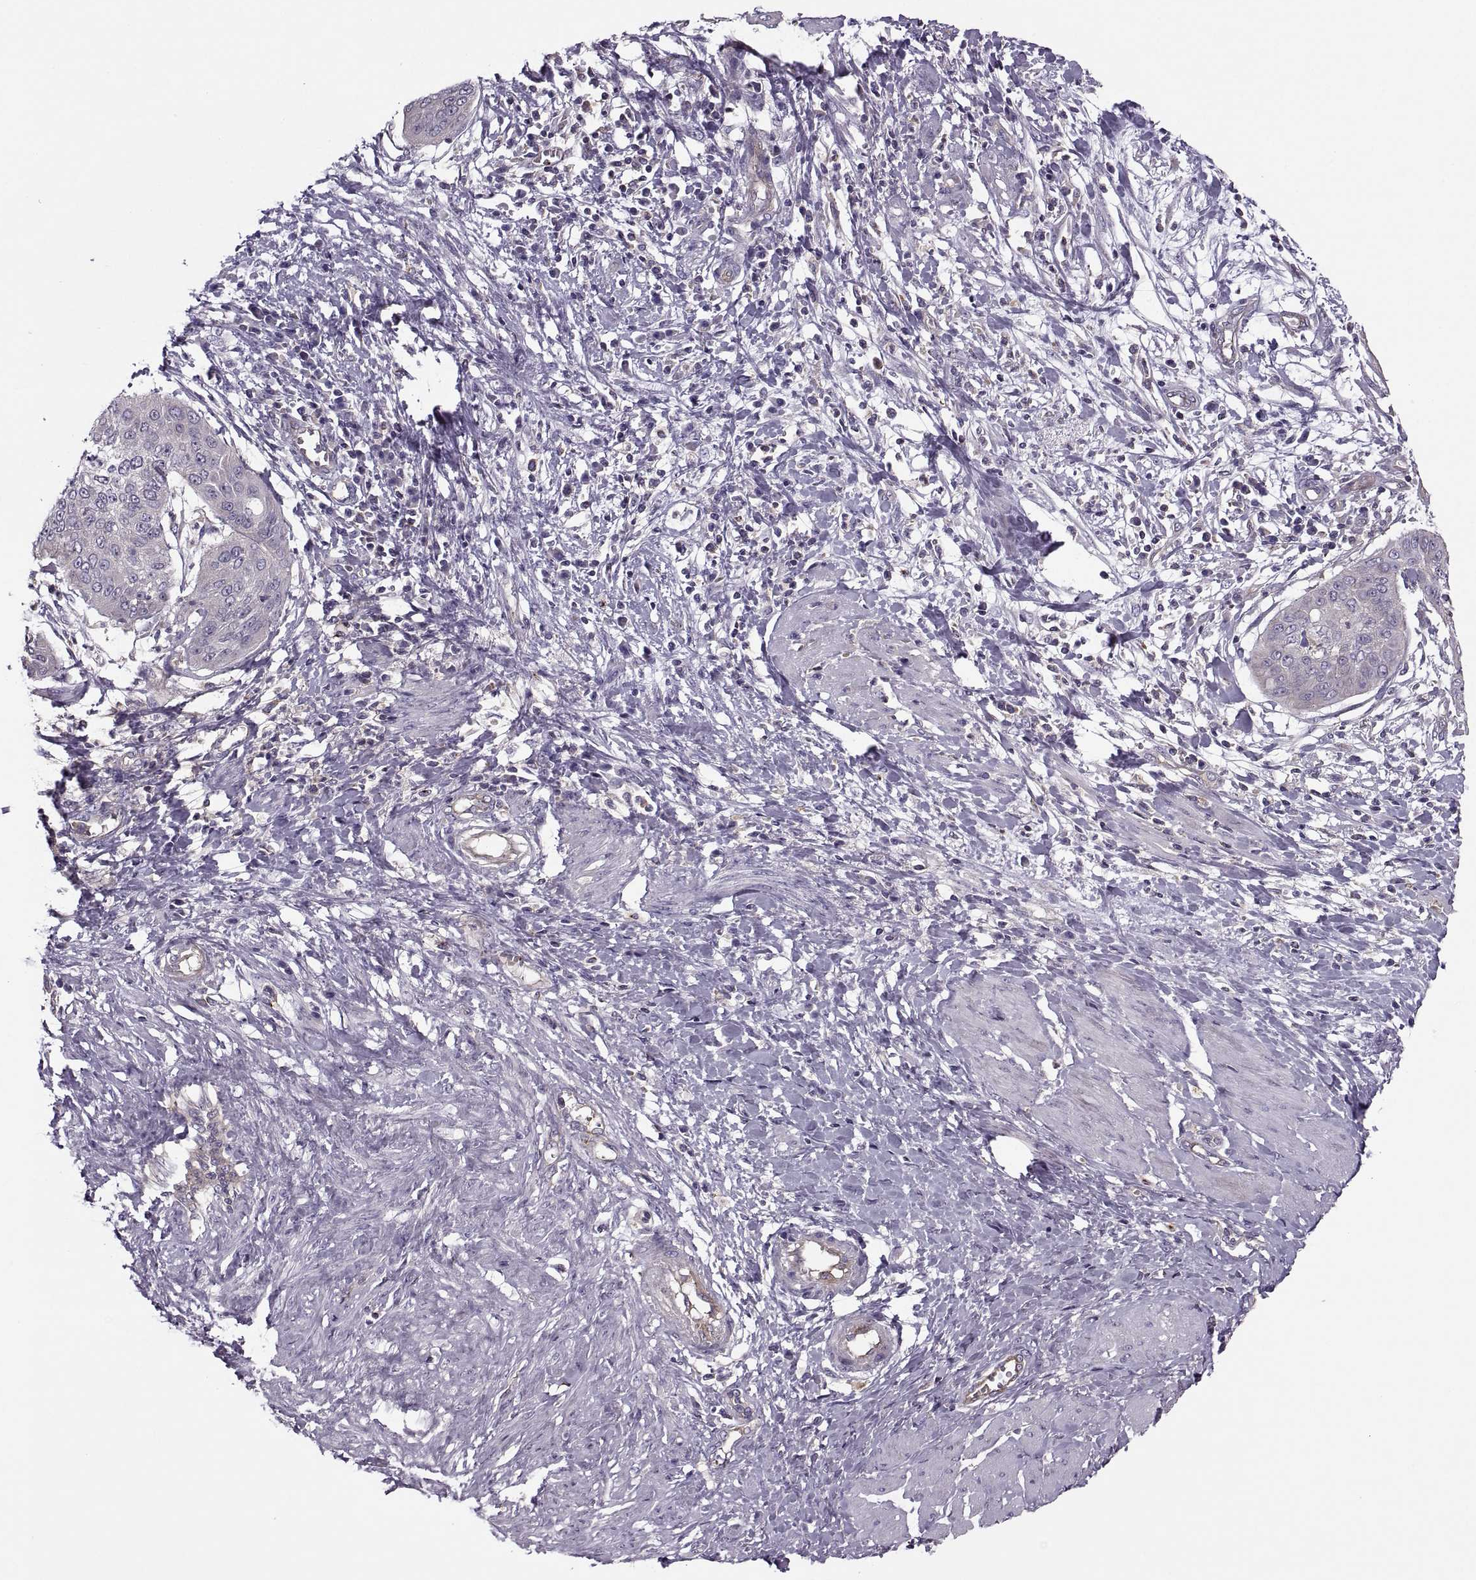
{"staining": {"intensity": "negative", "quantity": "none", "location": "none"}, "tissue": "cervical cancer", "cell_type": "Tumor cells", "image_type": "cancer", "snomed": [{"axis": "morphology", "description": "Squamous cell carcinoma, NOS"}, {"axis": "topography", "description": "Cervix"}], "caption": "High power microscopy micrograph of an immunohistochemistry (IHC) image of cervical cancer, revealing no significant positivity in tumor cells. (DAB immunohistochemistry visualized using brightfield microscopy, high magnification).", "gene": "SLC2A3", "patient": {"sex": "female", "age": 39}}